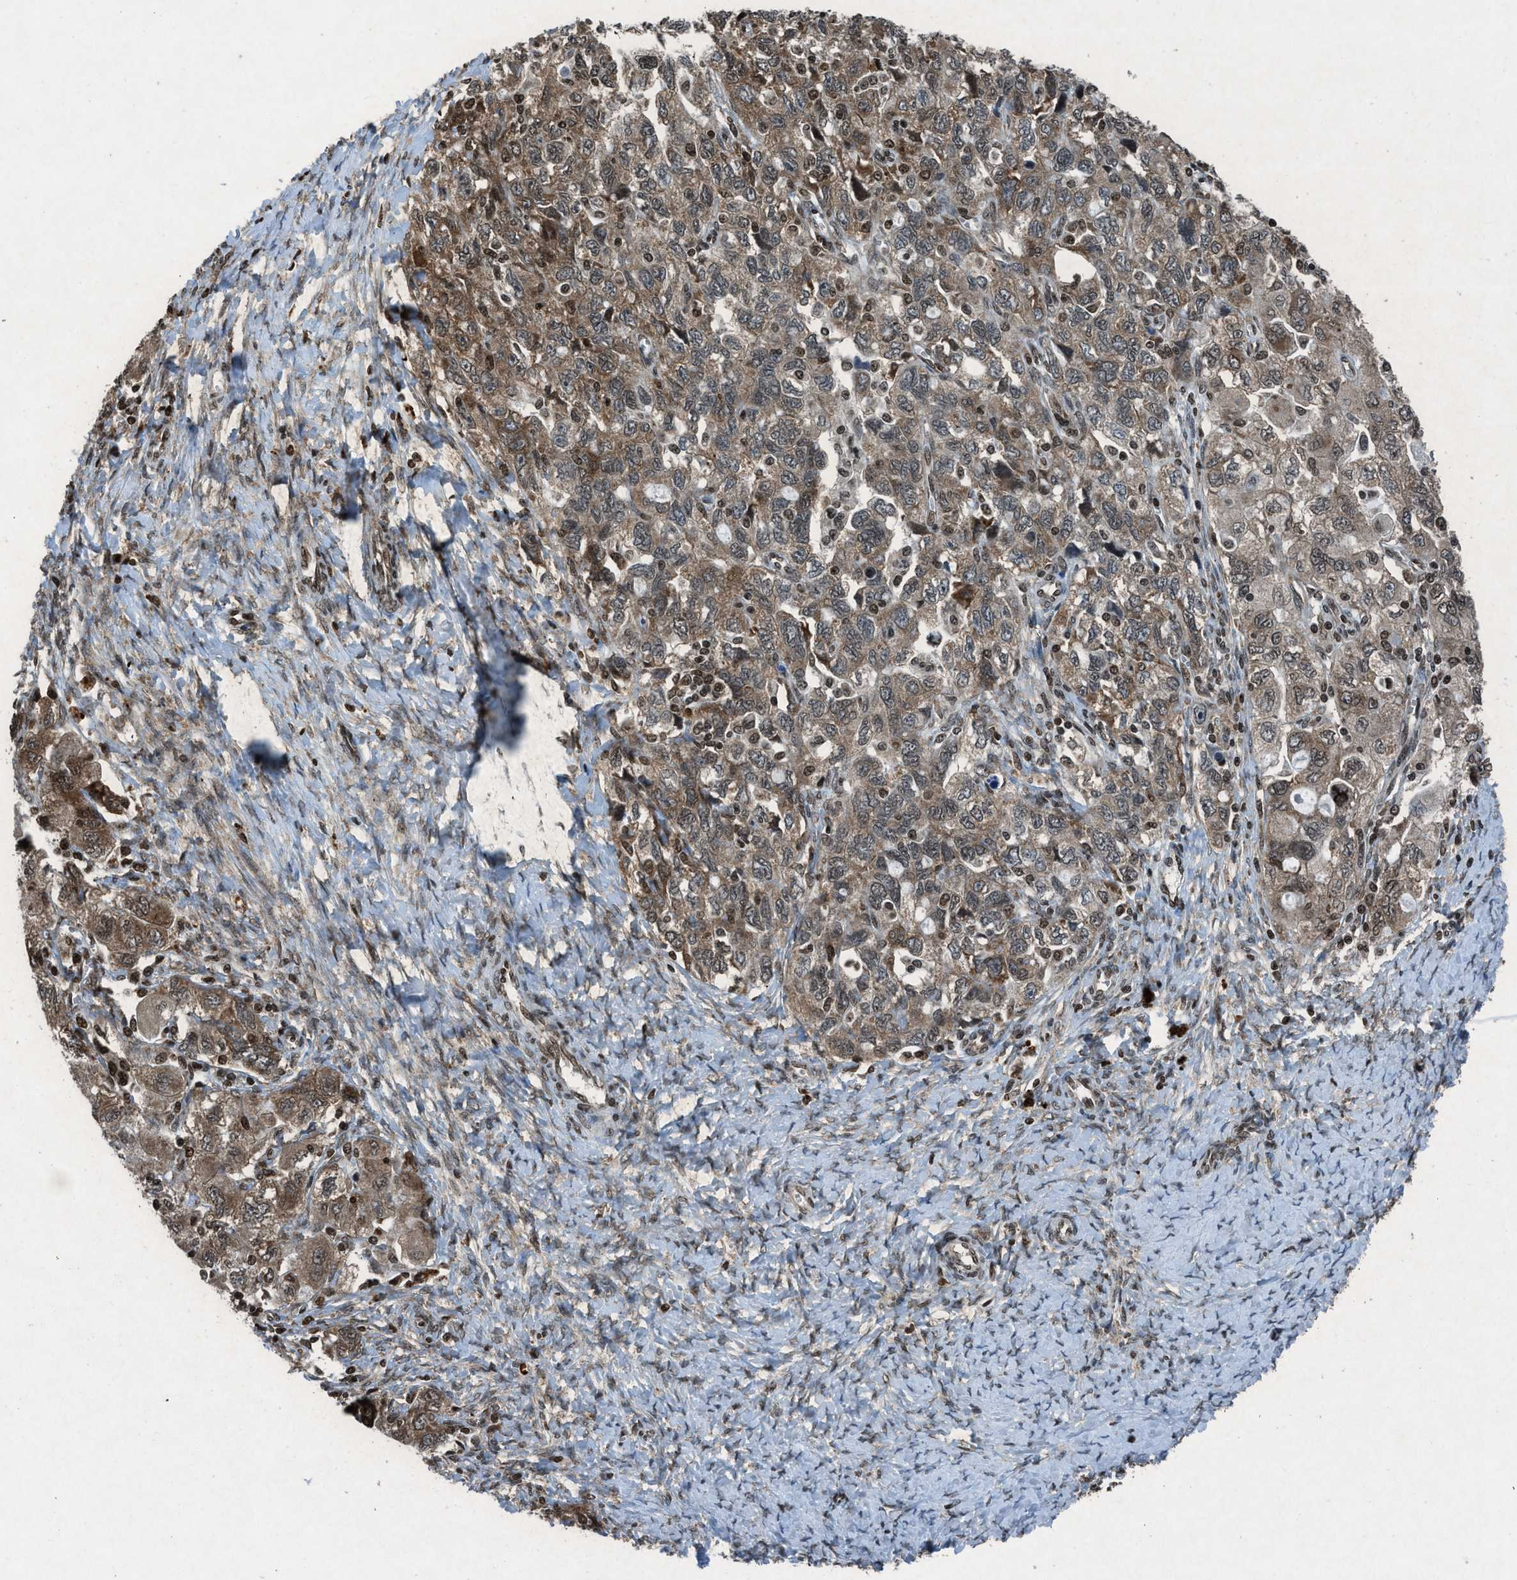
{"staining": {"intensity": "weak", "quantity": ">75%", "location": "cytoplasmic/membranous"}, "tissue": "ovarian cancer", "cell_type": "Tumor cells", "image_type": "cancer", "snomed": [{"axis": "morphology", "description": "Carcinoma, NOS"}, {"axis": "morphology", "description": "Cystadenocarcinoma, serous, NOS"}, {"axis": "topography", "description": "Ovary"}], "caption": "Protein staining of ovarian cancer tissue demonstrates weak cytoplasmic/membranous staining in approximately >75% of tumor cells. Ihc stains the protein in brown and the nuclei are stained blue.", "gene": "NXF1", "patient": {"sex": "female", "age": 69}}